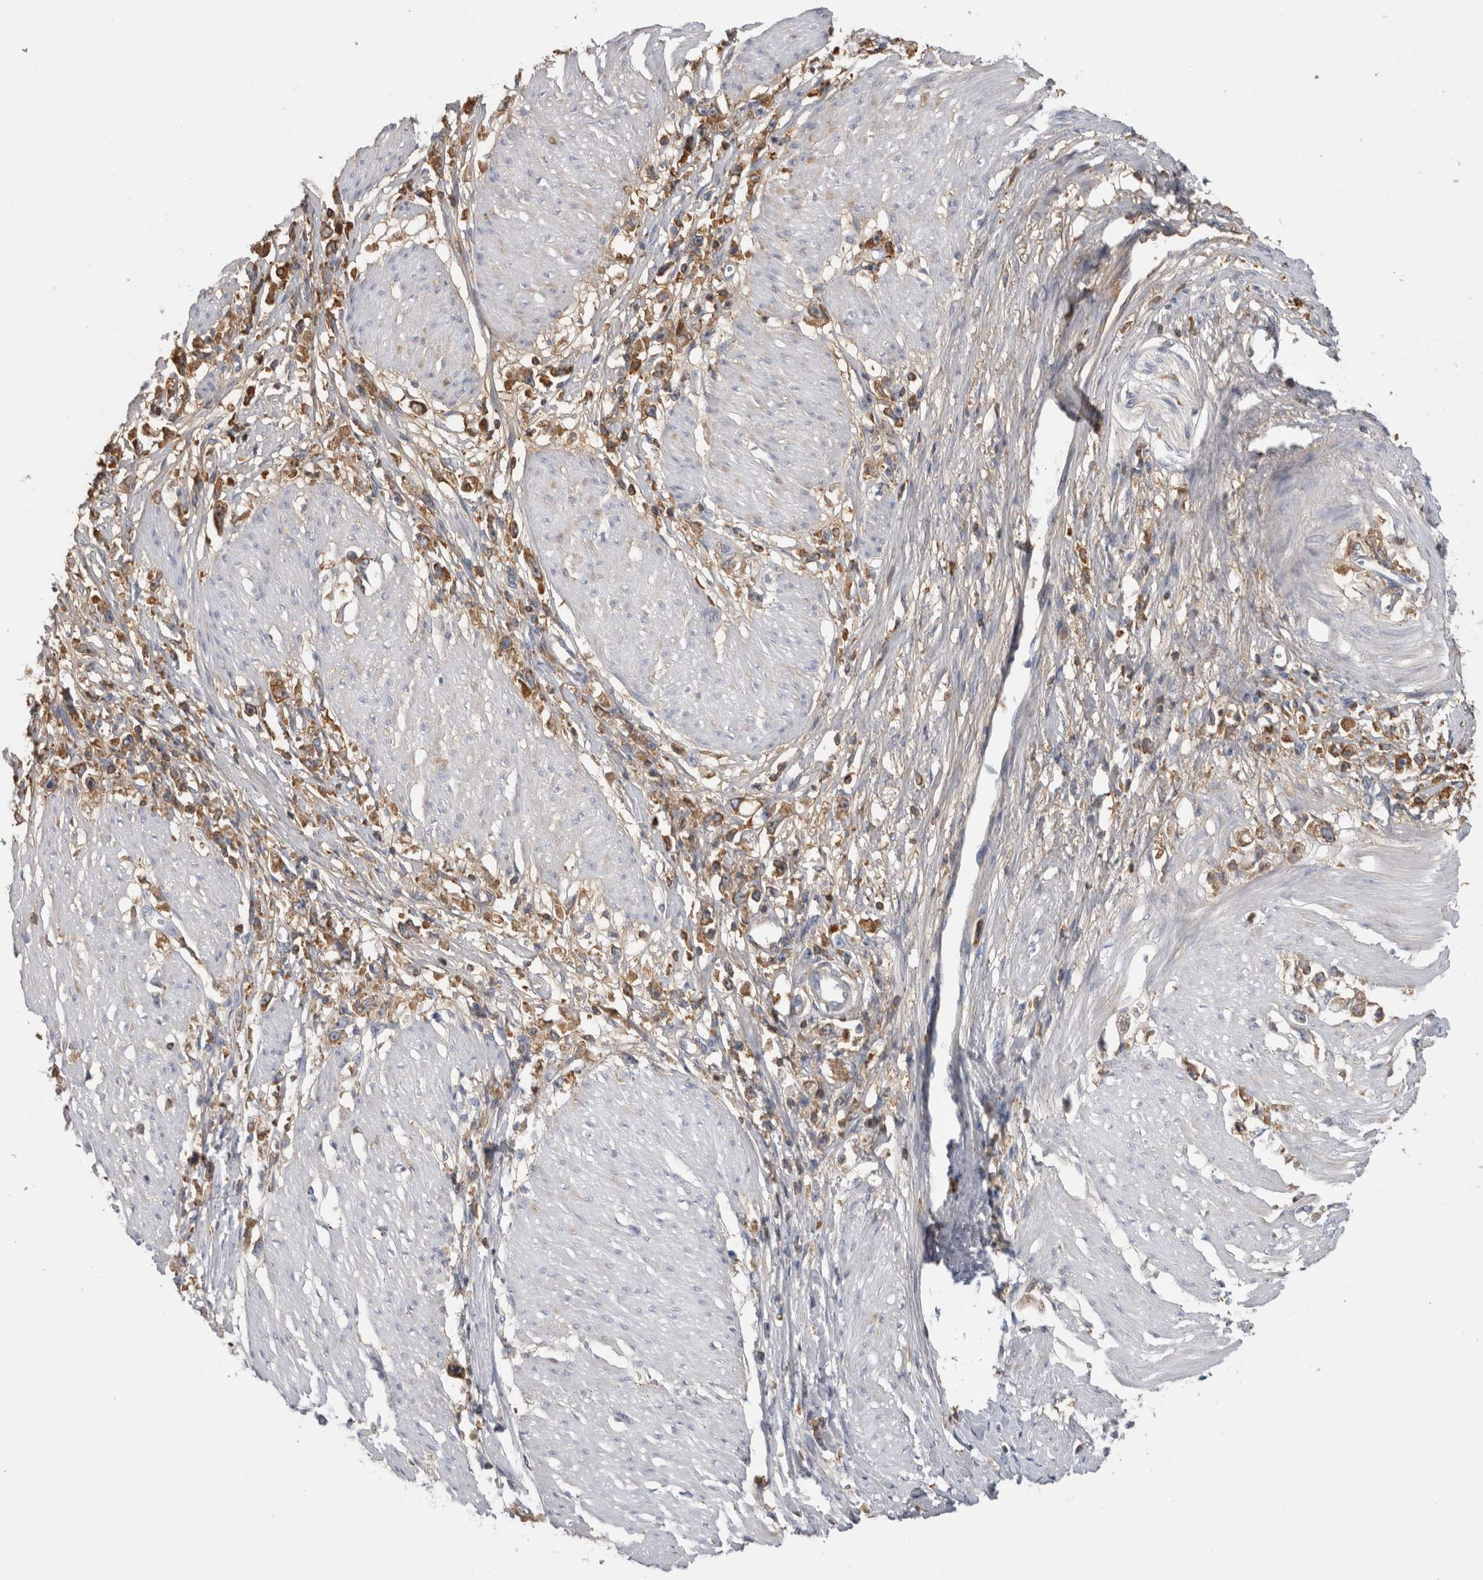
{"staining": {"intensity": "moderate", "quantity": ">75%", "location": "cytoplasmic/membranous"}, "tissue": "stomach cancer", "cell_type": "Tumor cells", "image_type": "cancer", "snomed": [{"axis": "morphology", "description": "Adenocarcinoma, NOS"}, {"axis": "topography", "description": "Stomach"}], "caption": "Stomach cancer was stained to show a protein in brown. There is medium levels of moderate cytoplasmic/membranous expression in approximately >75% of tumor cells.", "gene": "TBCE", "patient": {"sex": "female", "age": 59}}